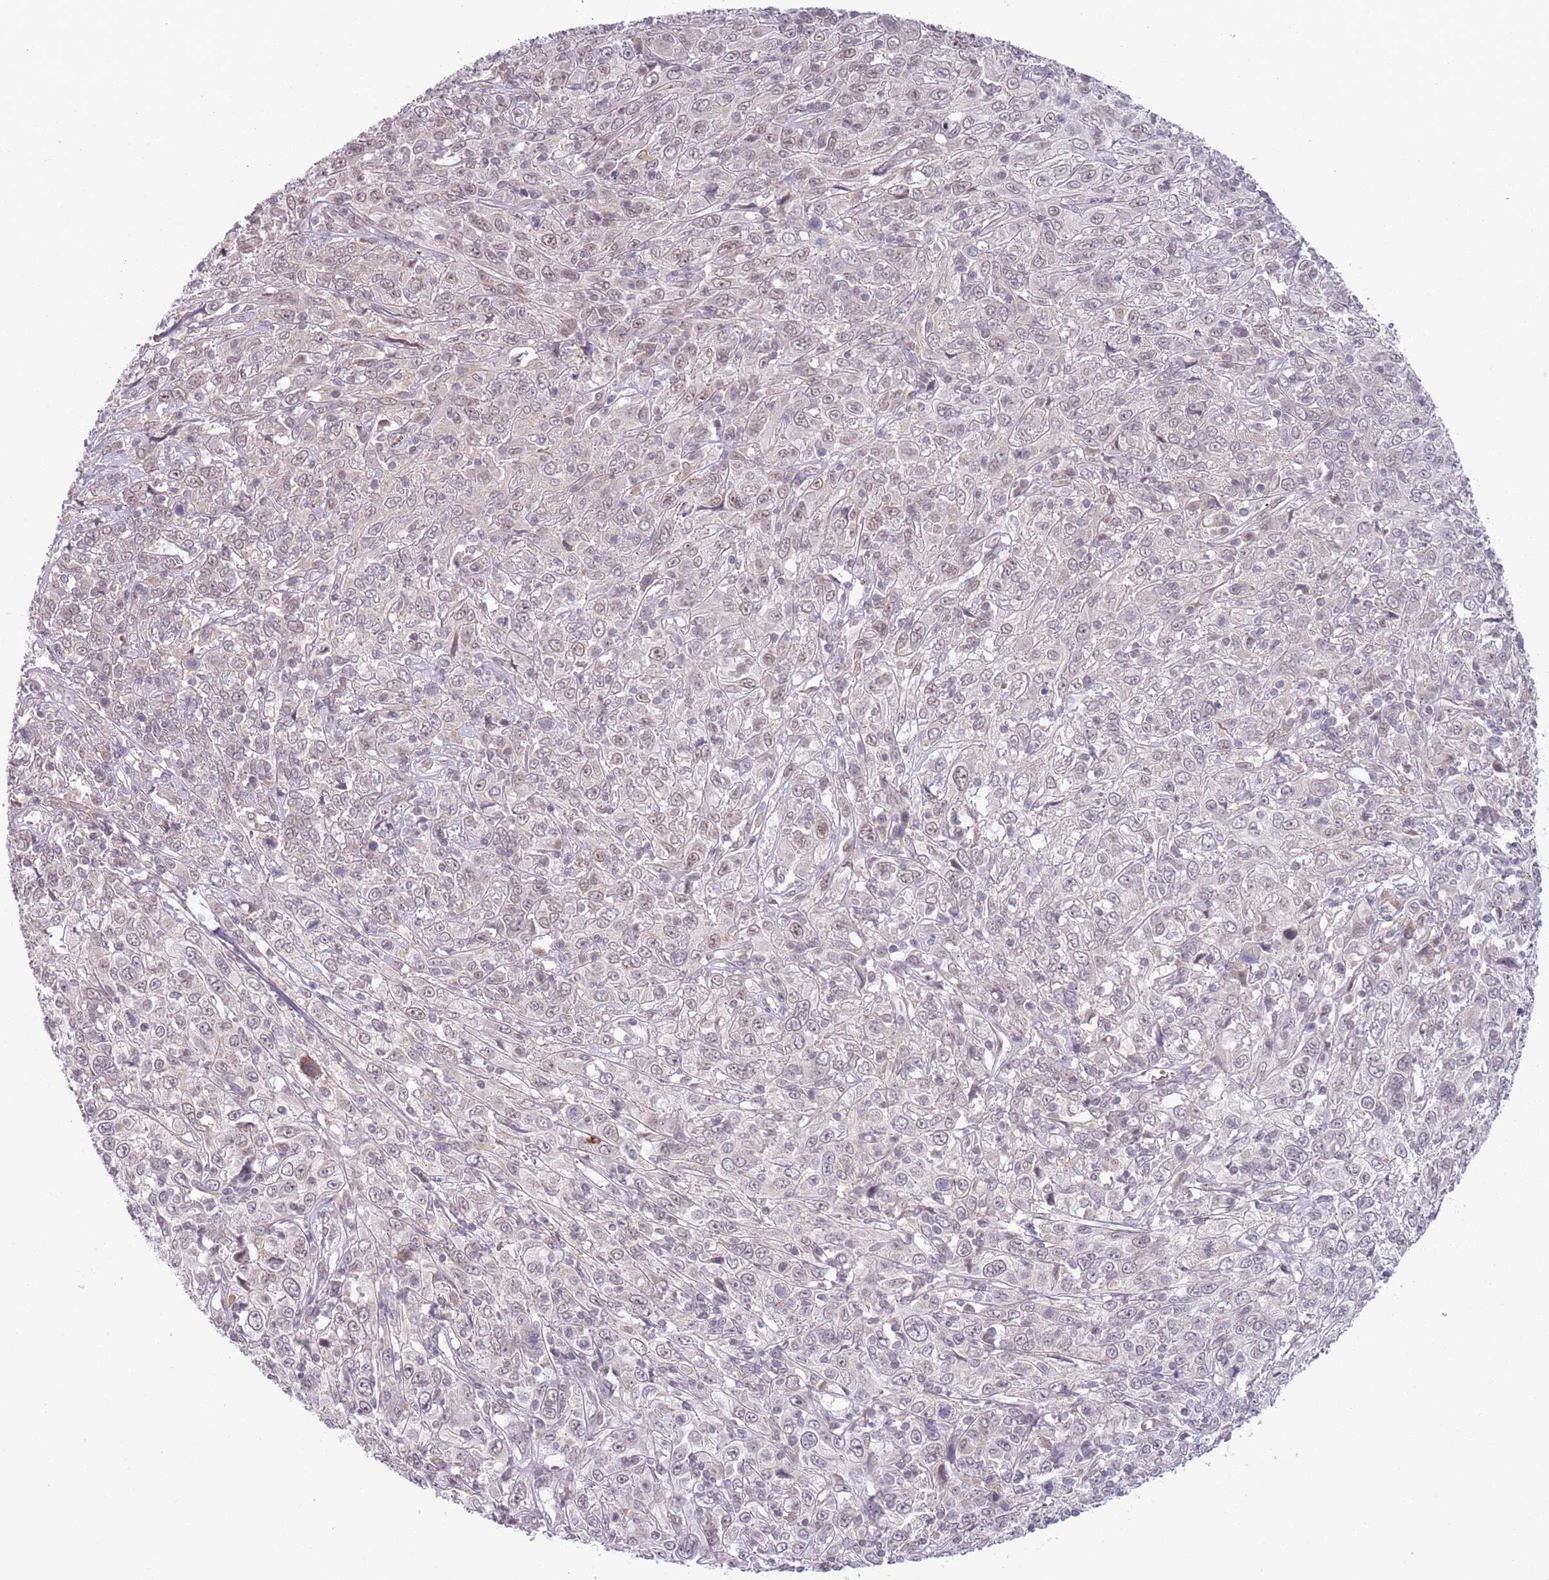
{"staining": {"intensity": "weak", "quantity": "25%-75%", "location": "nuclear"}, "tissue": "cervical cancer", "cell_type": "Tumor cells", "image_type": "cancer", "snomed": [{"axis": "morphology", "description": "Squamous cell carcinoma, NOS"}, {"axis": "topography", "description": "Cervix"}], "caption": "Protein staining of cervical cancer (squamous cell carcinoma) tissue shows weak nuclear staining in approximately 25%-75% of tumor cells. Using DAB (brown) and hematoxylin (blue) stains, captured at high magnification using brightfield microscopy.", "gene": "TM2D1", "patient": {"sex": "female", "age": 46}}